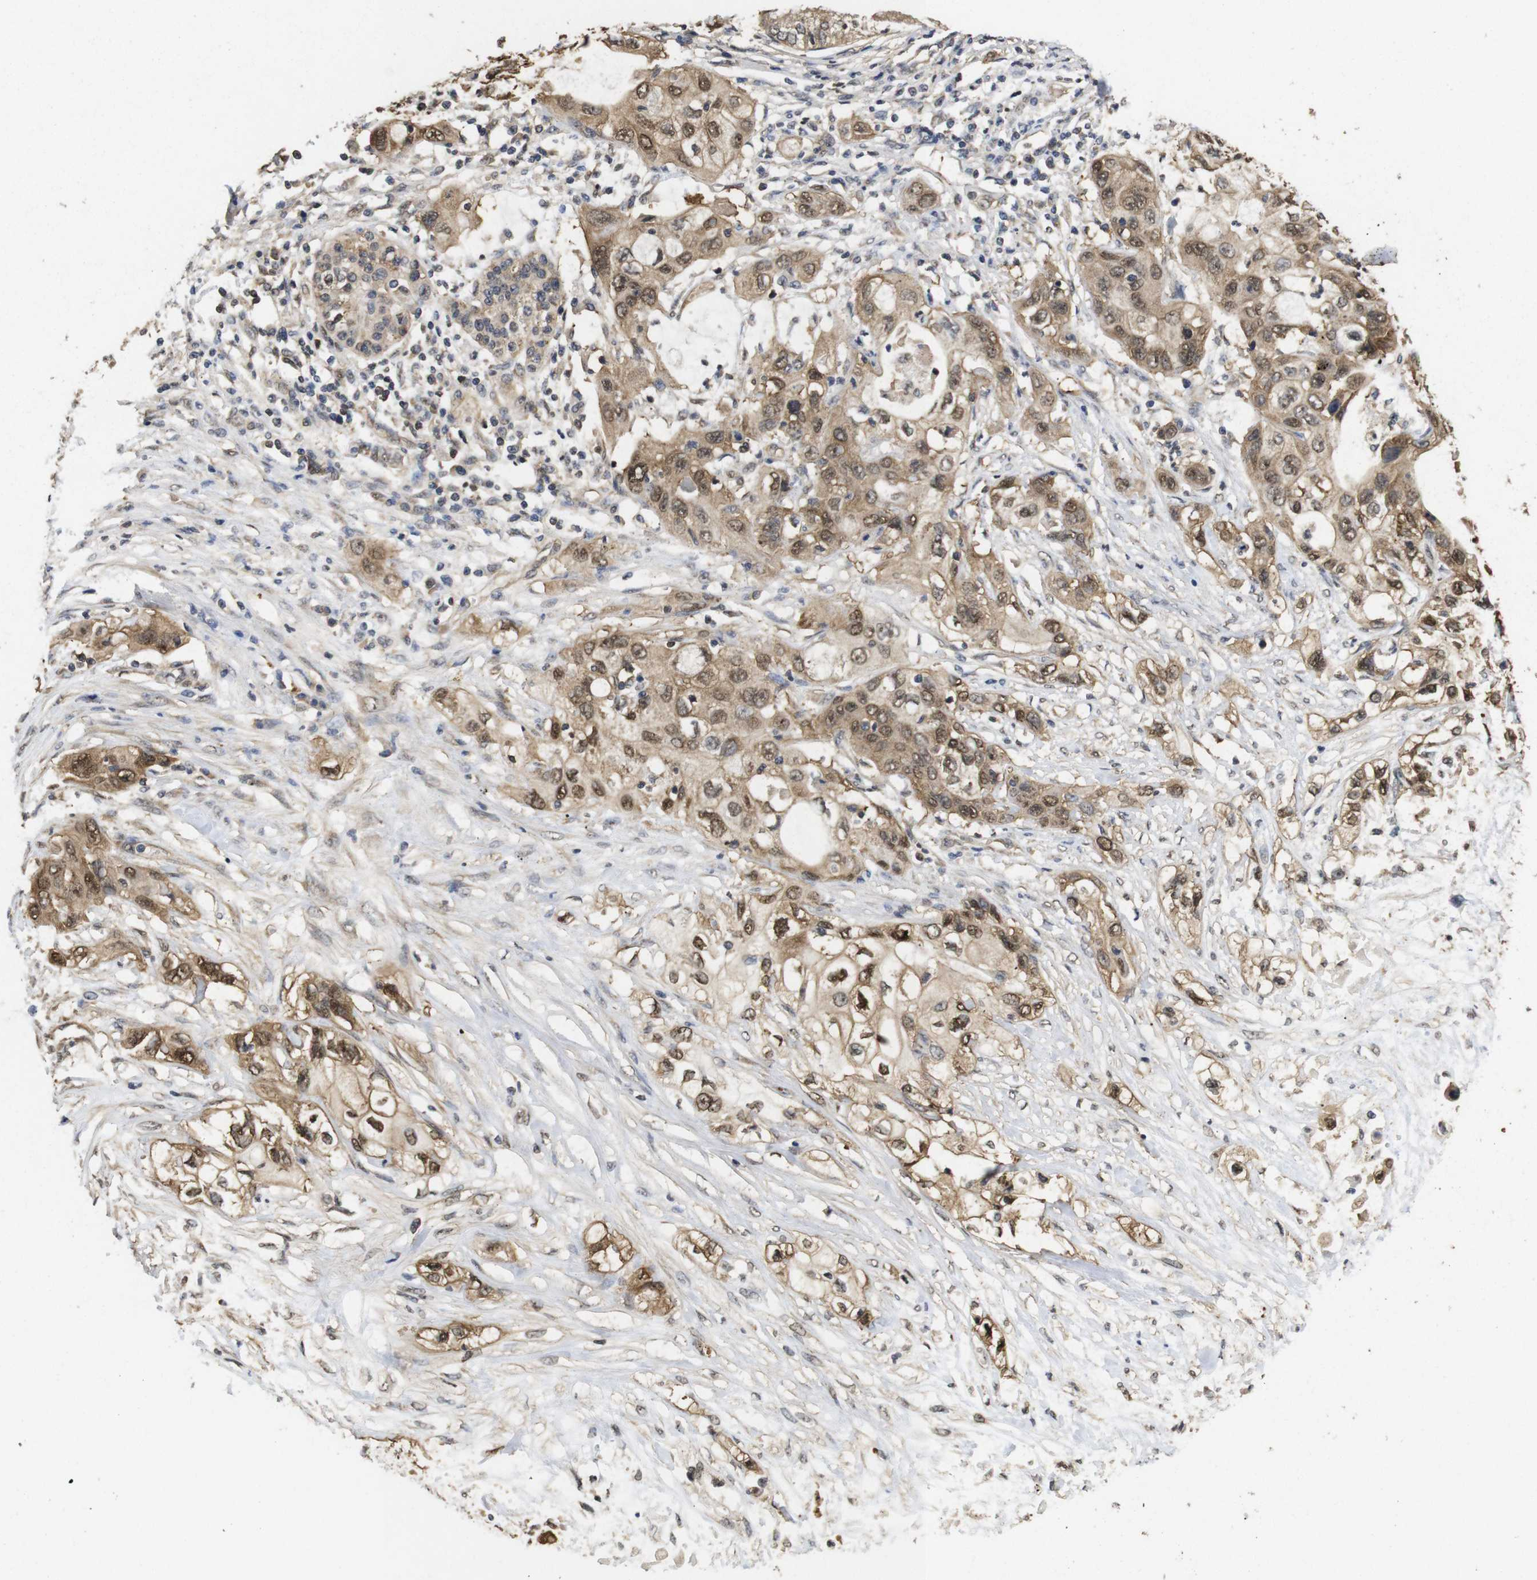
{"staining": {"intensity": "moderate", "quantity": ">75%", "location": "cytoplasmic/membranous,nuclear"}, "tissue": "pancreatic cancer", "cell_type": "Tumor cells", "image_type": "cancer", "snomed": [{"axis": "morphology", "description": "Adenocarcinoma, NOS"}, {"axis": "topography", "description": "Pancreas"}], "caption": "Immunohistochemical staining of human pancreatic cancer (adenocarcinoma) exhibits moderate cytoplasmic/membranous and nuclear protein positivity in approximately >75% of tumor cells.", "gene": "SUMO3", "patient": {"sex": "female", "age": 70}}